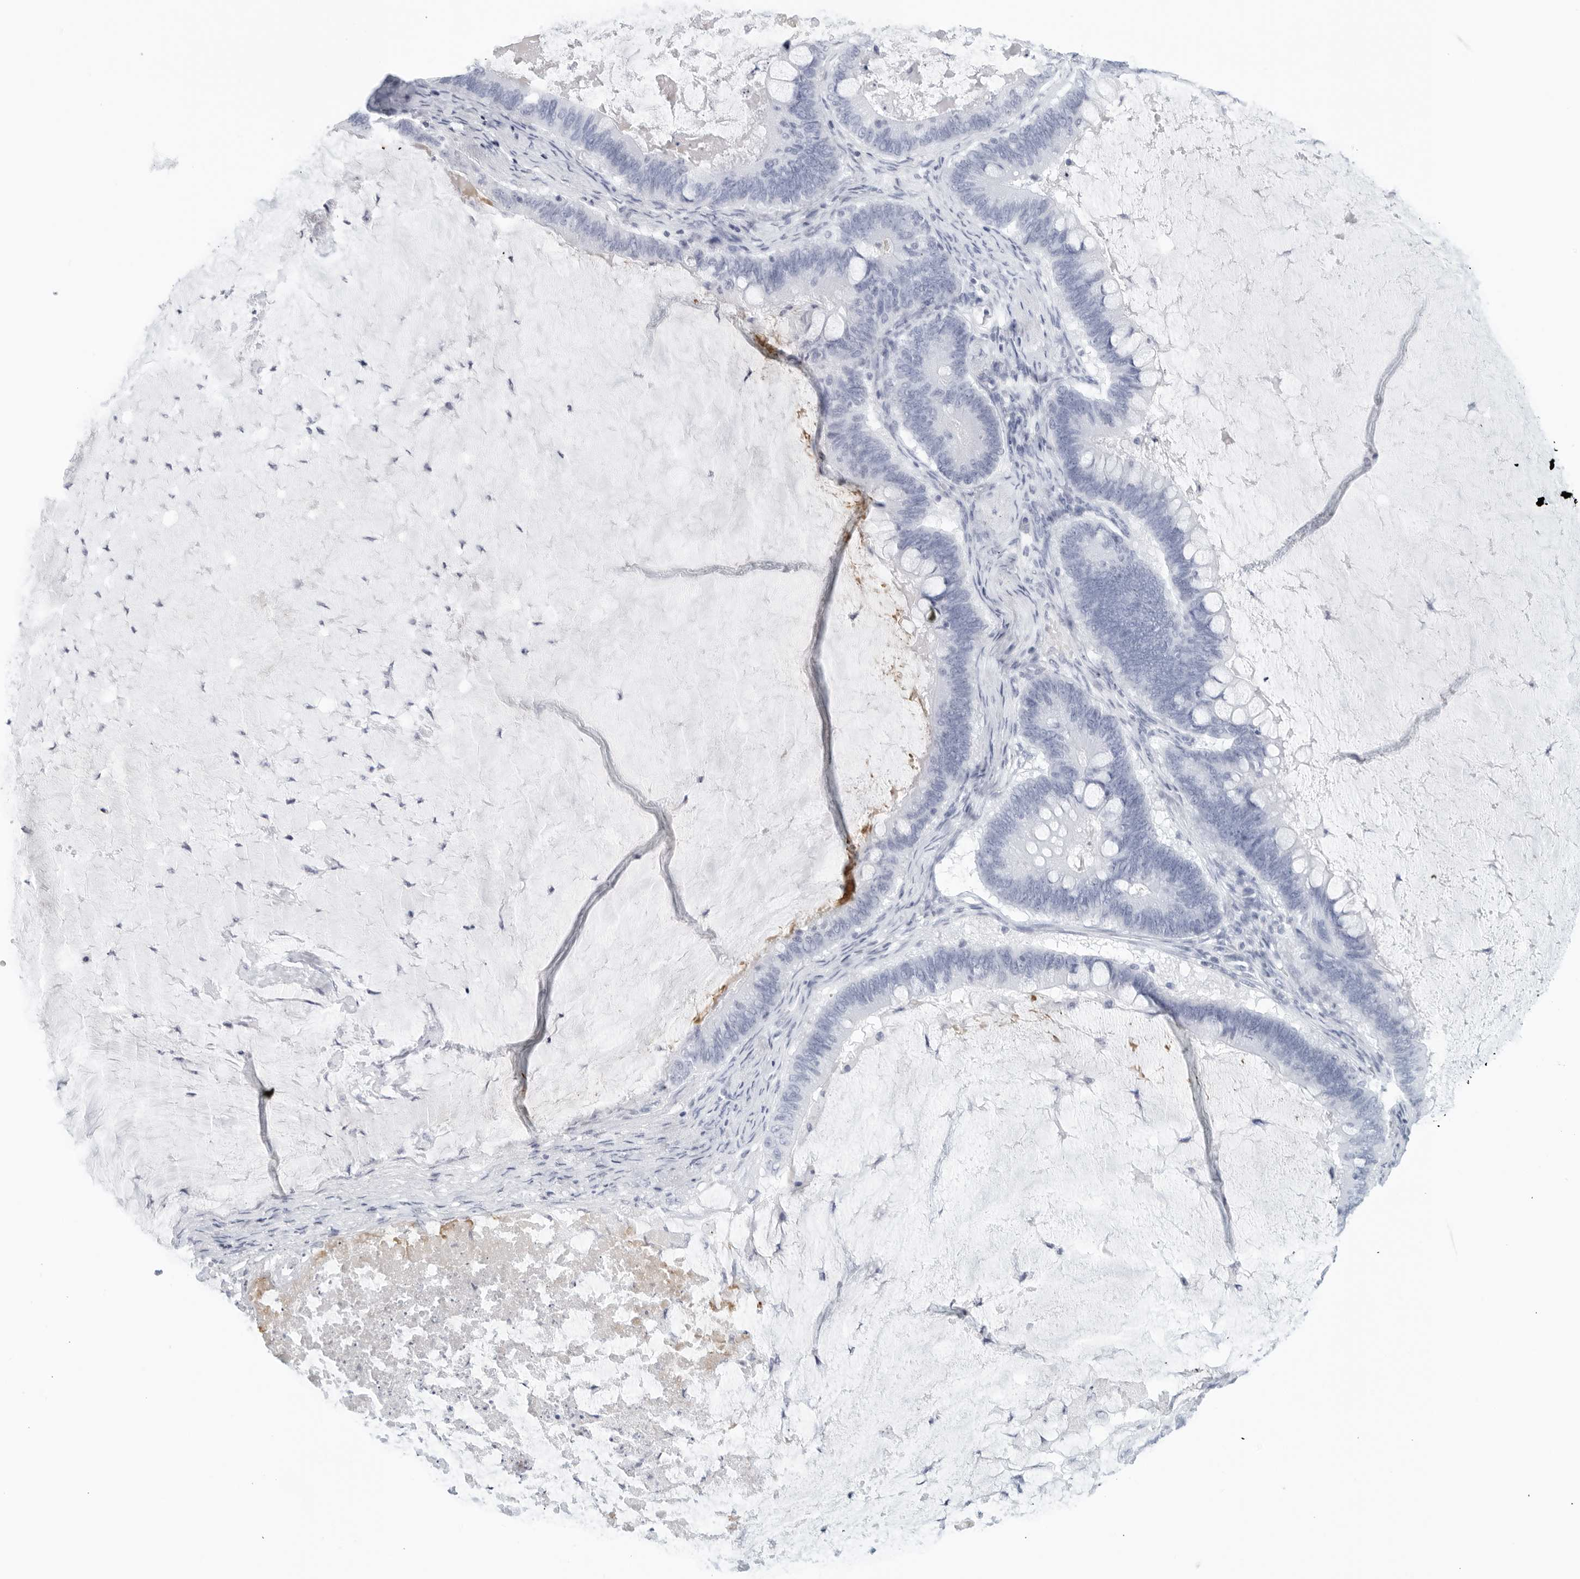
{"staining": {"intensity": "negative", "quantity": "none", "location": "none"}, "tissue": "ovarian cancer", "cell_type": "Tumor cells", "image_type": "cancer", "snomed": [{"axis": "morphology", "description": "Cystadenocarcinoma, mucinous, NOS"}, {"axis": "topography", "description": "Ovary"}], "caption": "Histopathology image shows no significant protein positivity in tumor cells of ovarian cancer (mucinous cystadenocarcinoma). (Immunohistochemistry, brightfield microscopy, high magnification).", "gene": "FGG", "patient": {"sex": "female", "age": 61}}